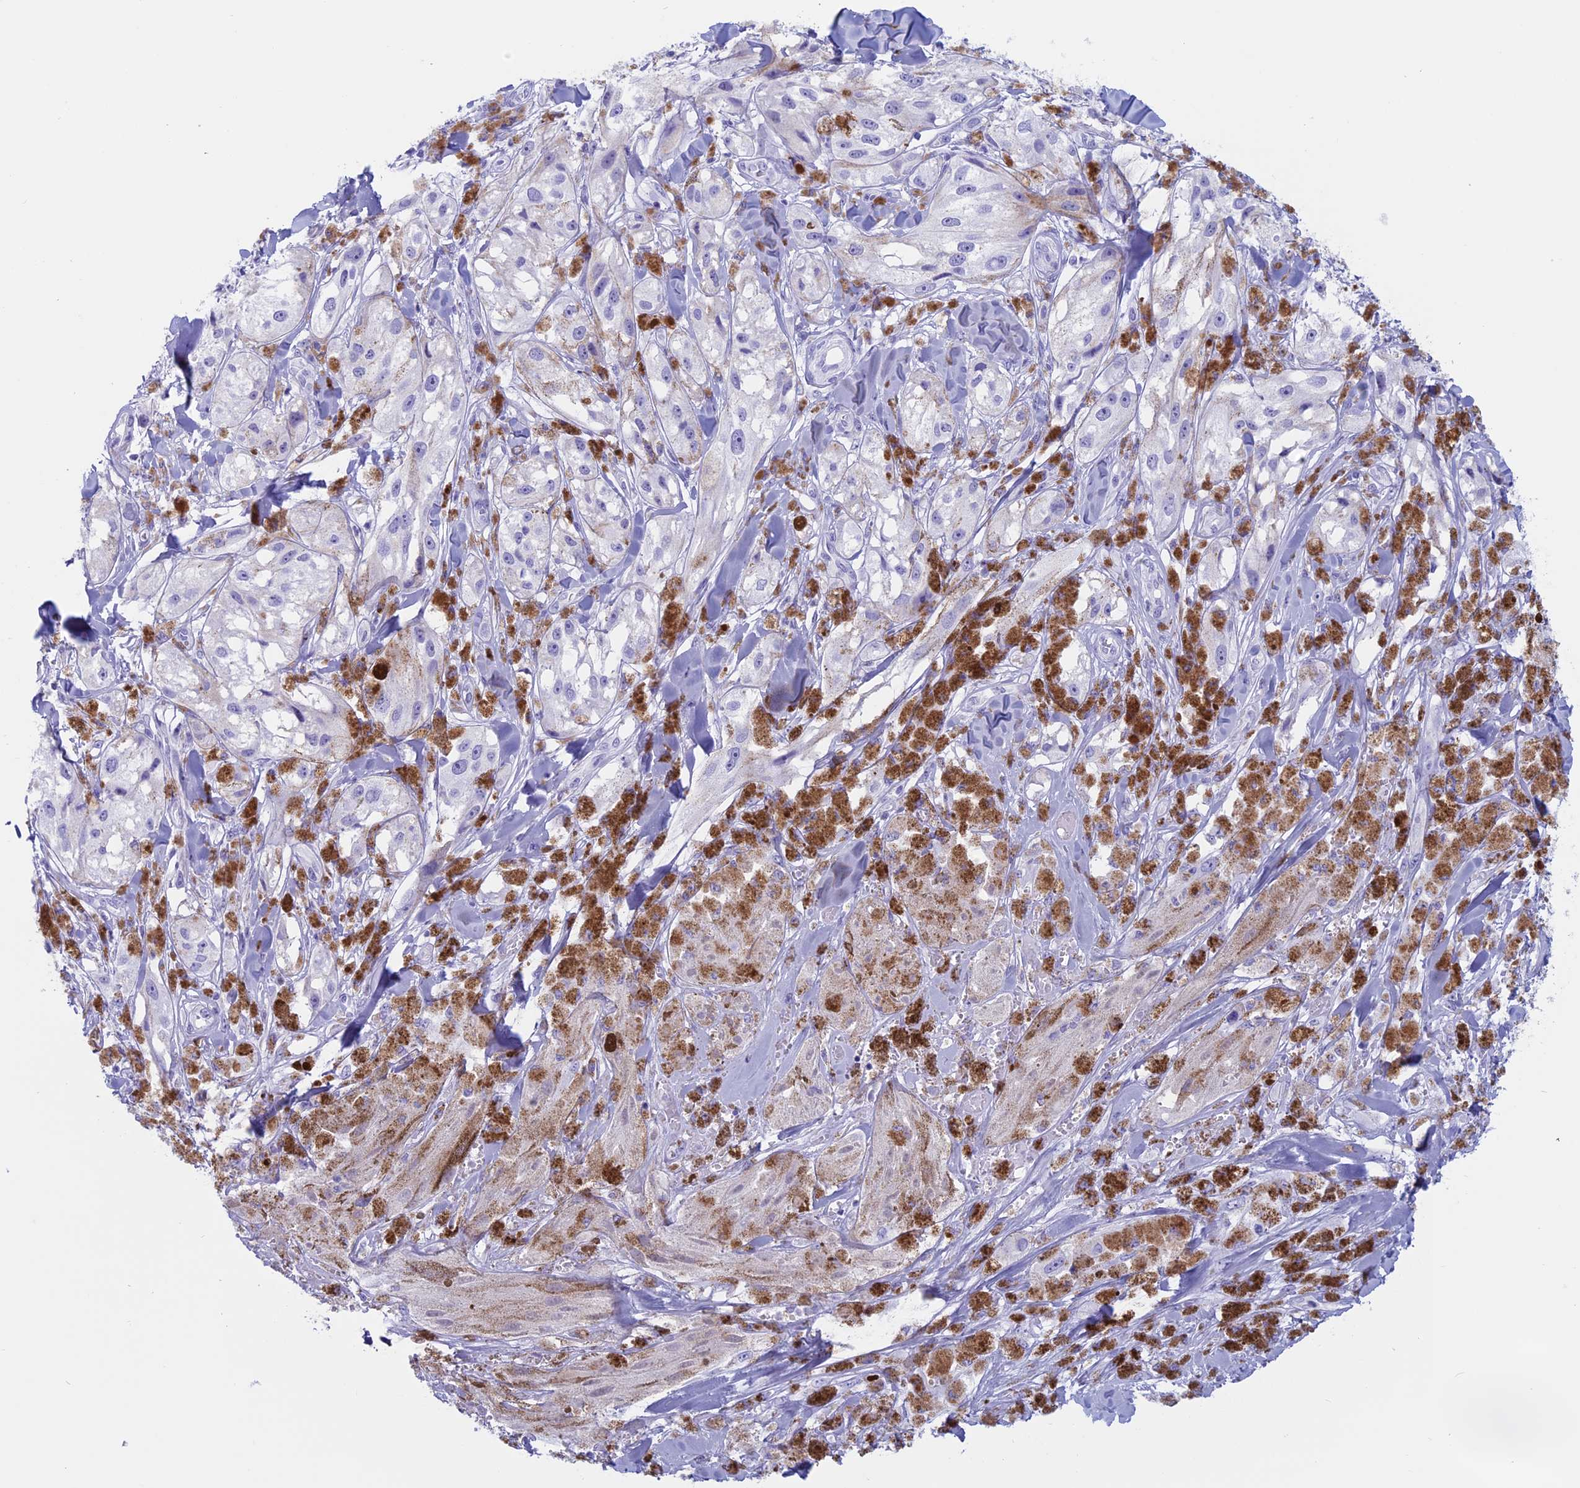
{"staining": {"intensity": "negative", "quantity": "none", "location": "none"}, "tissue": "melanoma", "cell_type": "Tumor cells", "image_type": "cancer", "snomed": [{"axis": "morphology", "description": "Malignant melanoma, NOS"}, {"axis": "topography", "description": "Skin"}], "caption": "Tumor cells are negative for protein expression in human malignant melanoma.", "gene": "RP1", "patient": {"sex": "male", "age": 88}}